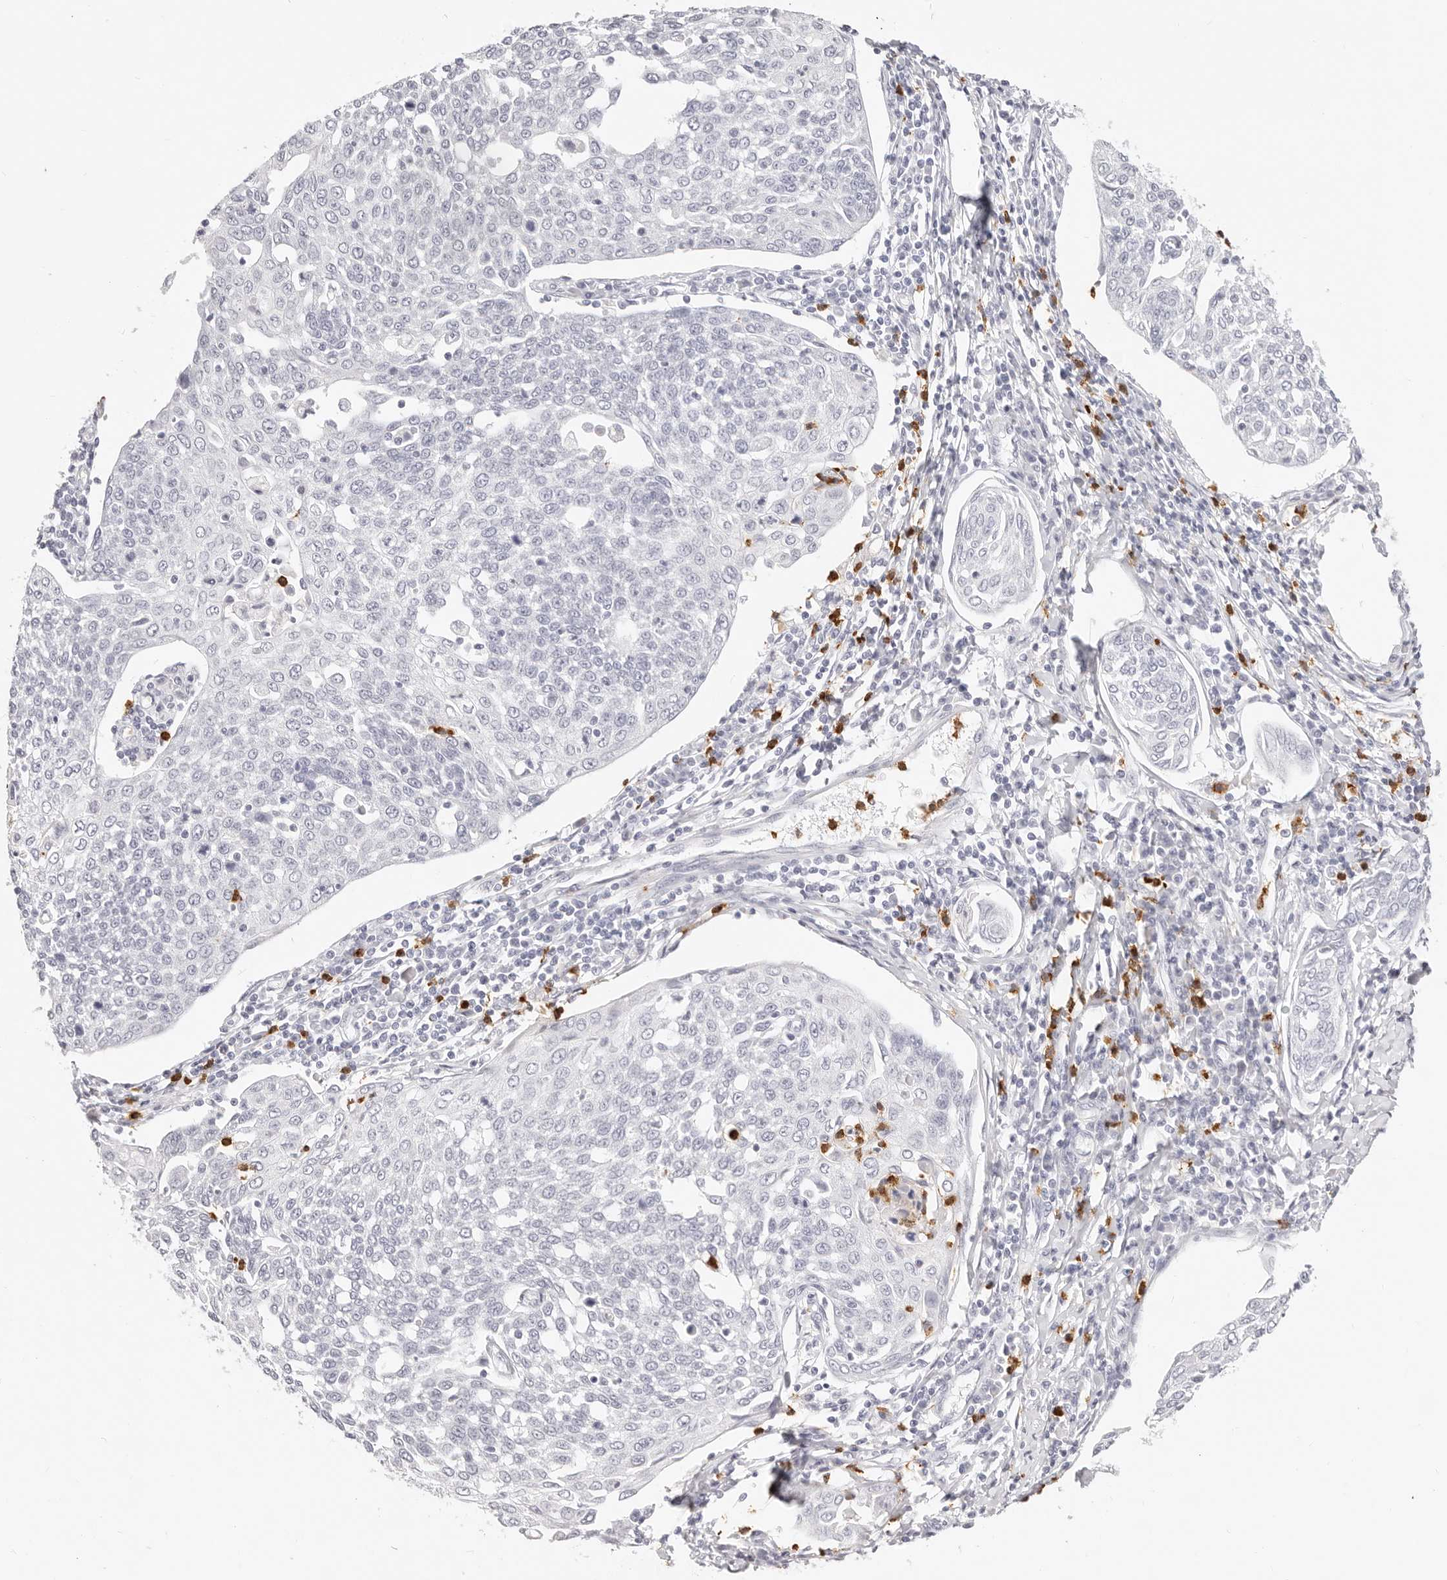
{"staining": {"intensity": "negative", "quantity": "none", "location": "none"}, "tissue": "cervical cancer", "cell_type": "Tumor cells", "image_type": "cancer", "snomed": [{"axis": "morphology", "description": "Squamous cell carcinoma, NOS"}, {"axis": "topography", "description": "Cervix"}], "caption": "A high-resolution photomicrograph shows immunohistochemistry (IHC) staining of cervical cancer (squamous cell carcinoma), which exhibits no significant staining in tumor cells.", "gene": "CAMP", "patient": {"sex": "female", "age": 34}}